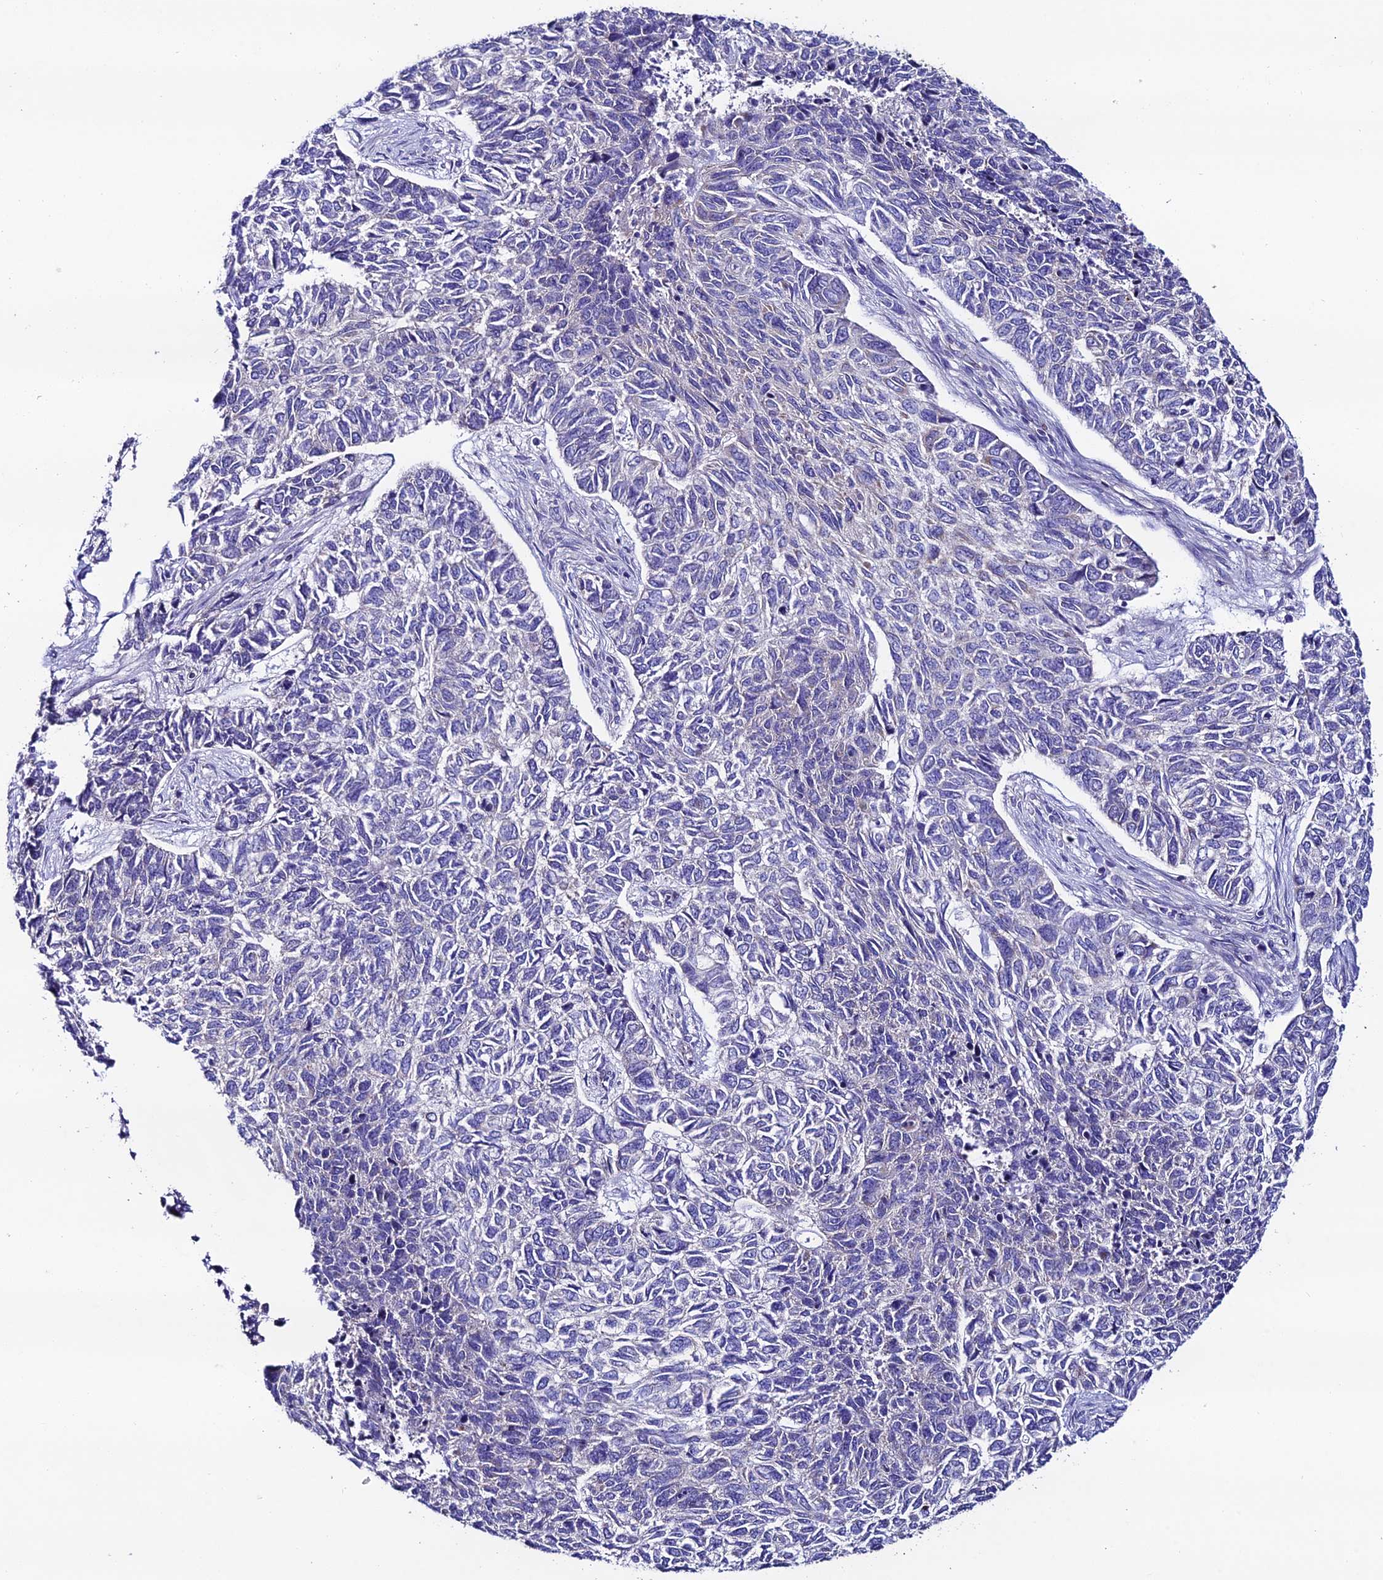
{"staining": {"intensity": "negative", "quantity": "none", "location": "none"}, "tissue": "skin cancer", "cell_type": "Tumor cells", "image_type": "cancer", "snomed": [{"axis": "morphology", "description": "Basal cell carcinoma"}, {"axis": "topography", "description": "Skin"}], "caption": "Skin basal cell carcinoma was stained to show a protein in brown. There is no significant positivity in tumor cells.", "gene": "HSDL2", "patient": {"sex": "female", "age": 65}}